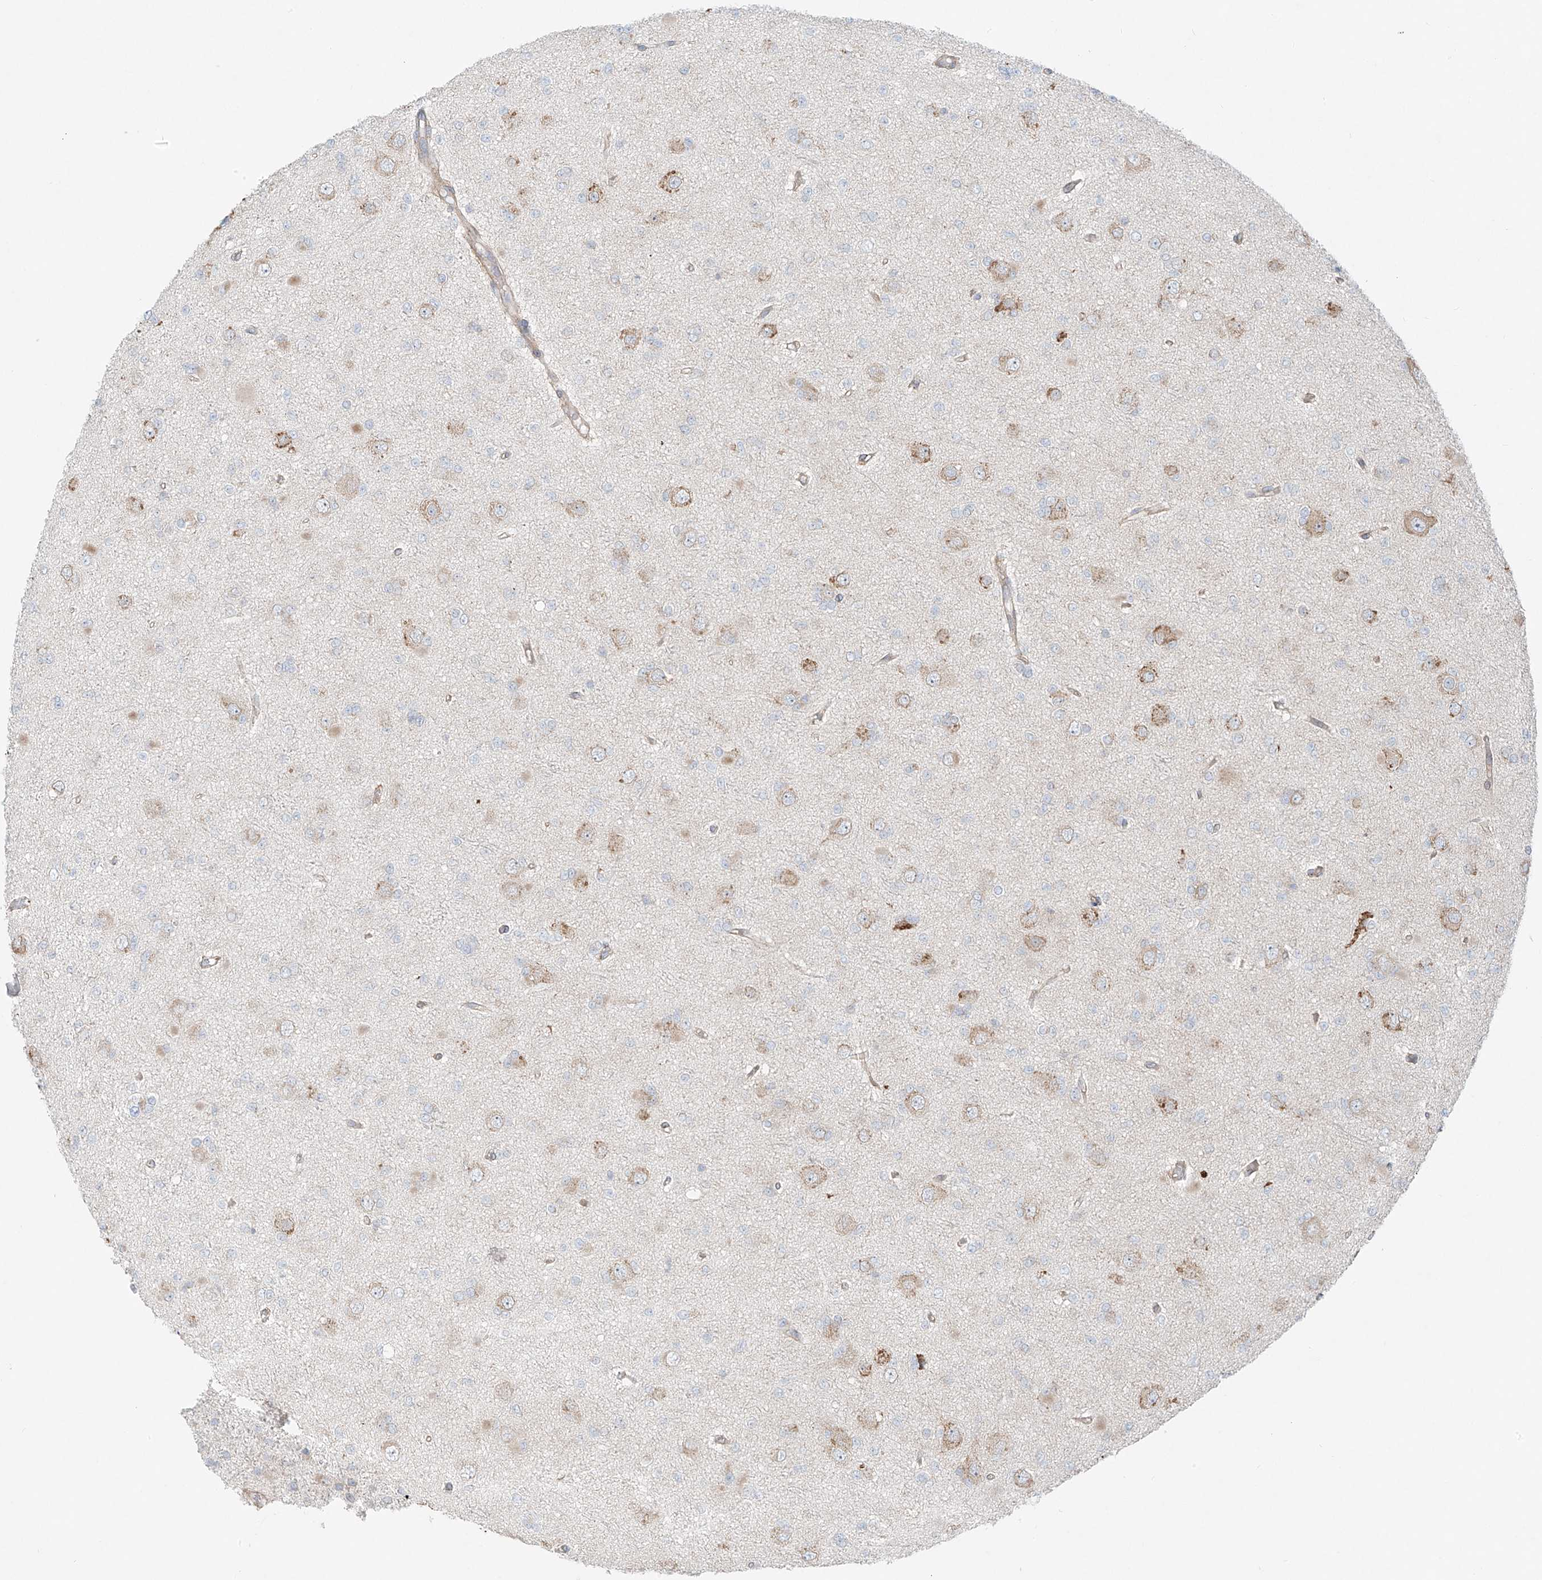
{"staining": {"intensity": "weak", "quantity": "<25%", "location": "cytoplasmic/membranous"}, "tissue": "glioma", "cell_type": "Tumor cells", "image_type": "cancer", "snomed": [{"axis": "morphology", "description": "Glioma, malignant, Low grade"}, {"axis": "topography", "description": "Brain"}], "caption": "An immunohistochemistry micrograph of low-grade glioma (malignant) is shown. There is no staining in tumor cells of low-grade glioma (malignant). (Brightfield microscopy of DAB immunohistochemistry (IHC) at high magnification).", "gene": "EIPR1", "patient": {"sex": "female", "age": 22}}